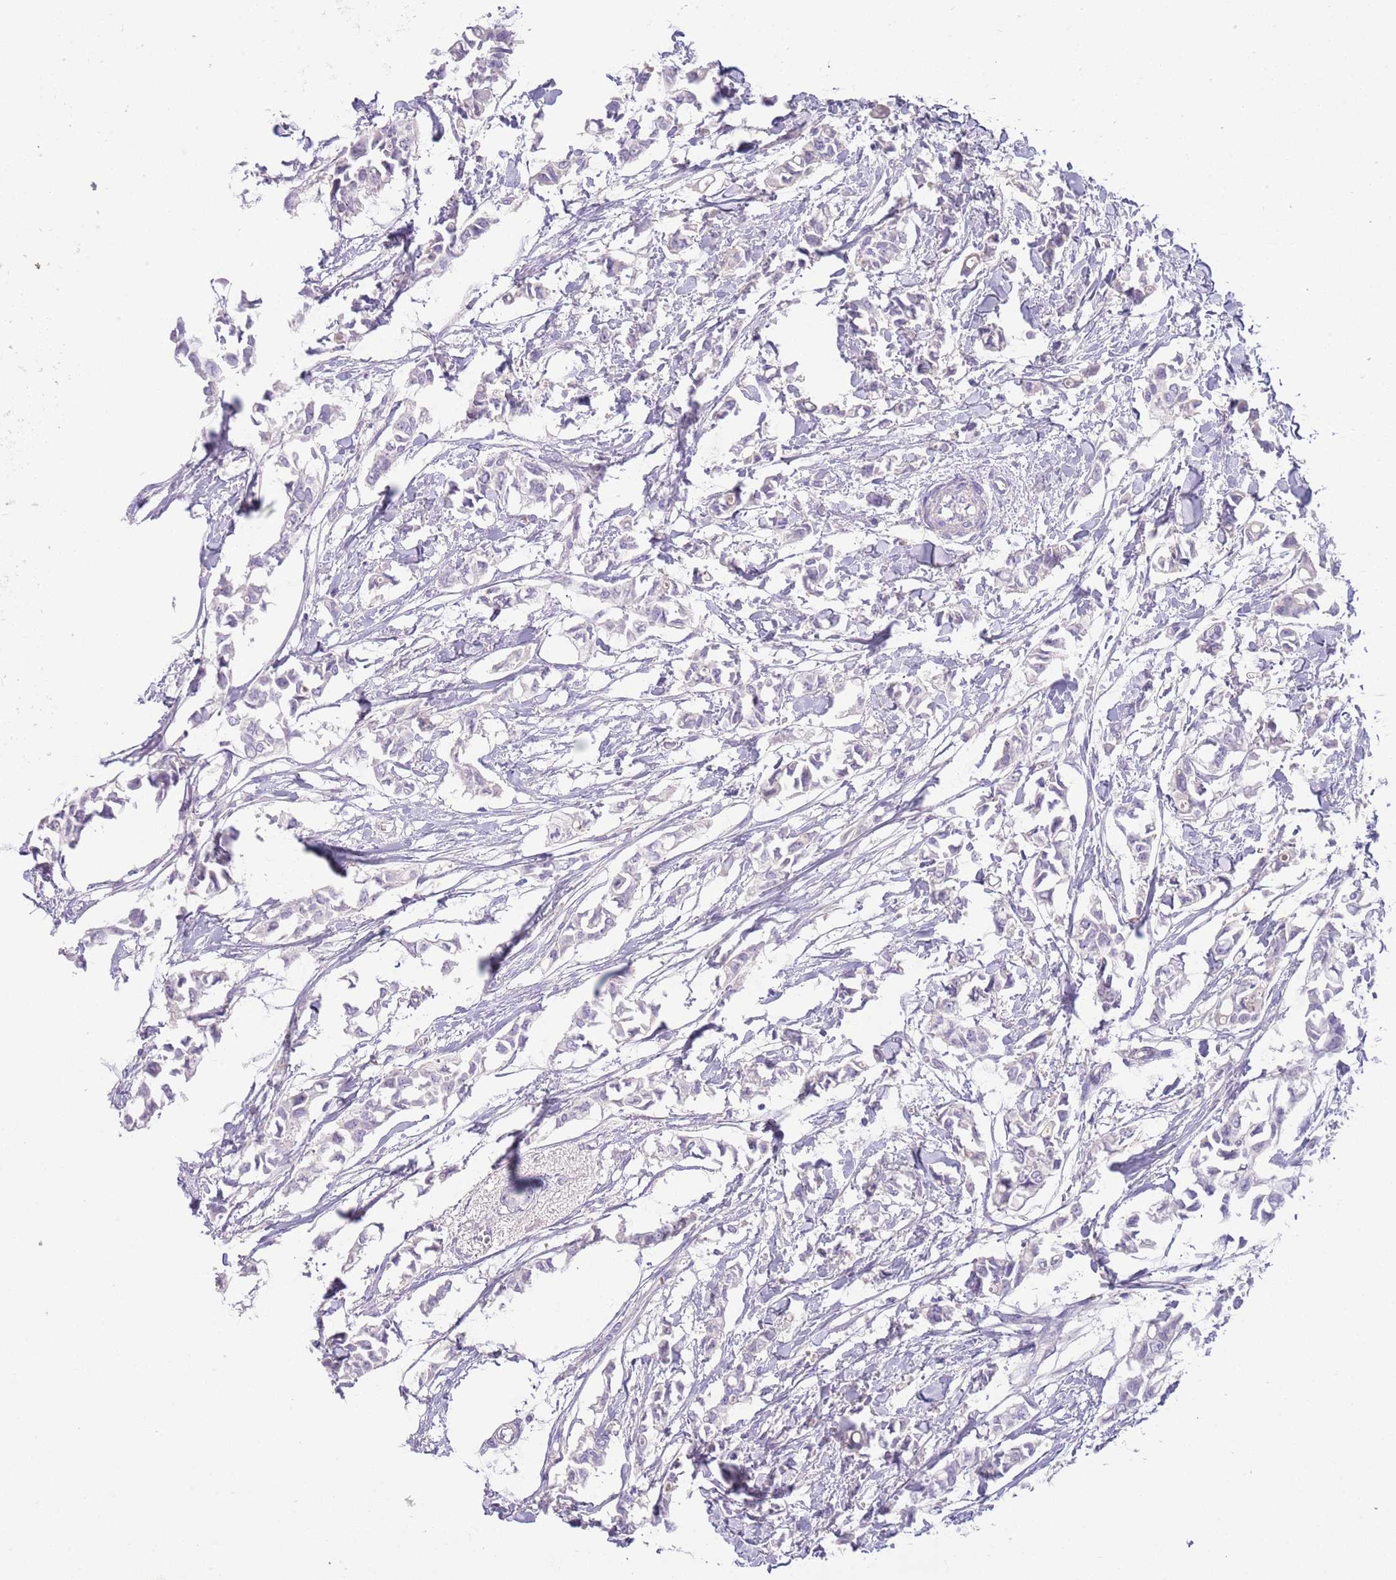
{"staining": {"intensity": "negative", "quantity": "none", "location": "none"}, "tissue": "breast cancer", "cell_type": "Tumor cells", "image_type": "cancer", "snomed": [{"axis": "morphology", "description": "Duct carcinoma"}, {"axis": "topography", "description": "Breast"}], "caption": "A high-resolution photomicrograph shows immunohistochemistry (IHC) staining of infiltrating ductal carcinoma (breast), which shows no significant staining in tumor cells. (DAB immunohistochemistry with hematoxylin counter stain).", "gene": "IGFL4", "patient": {"sex": "female", "age": 41}}